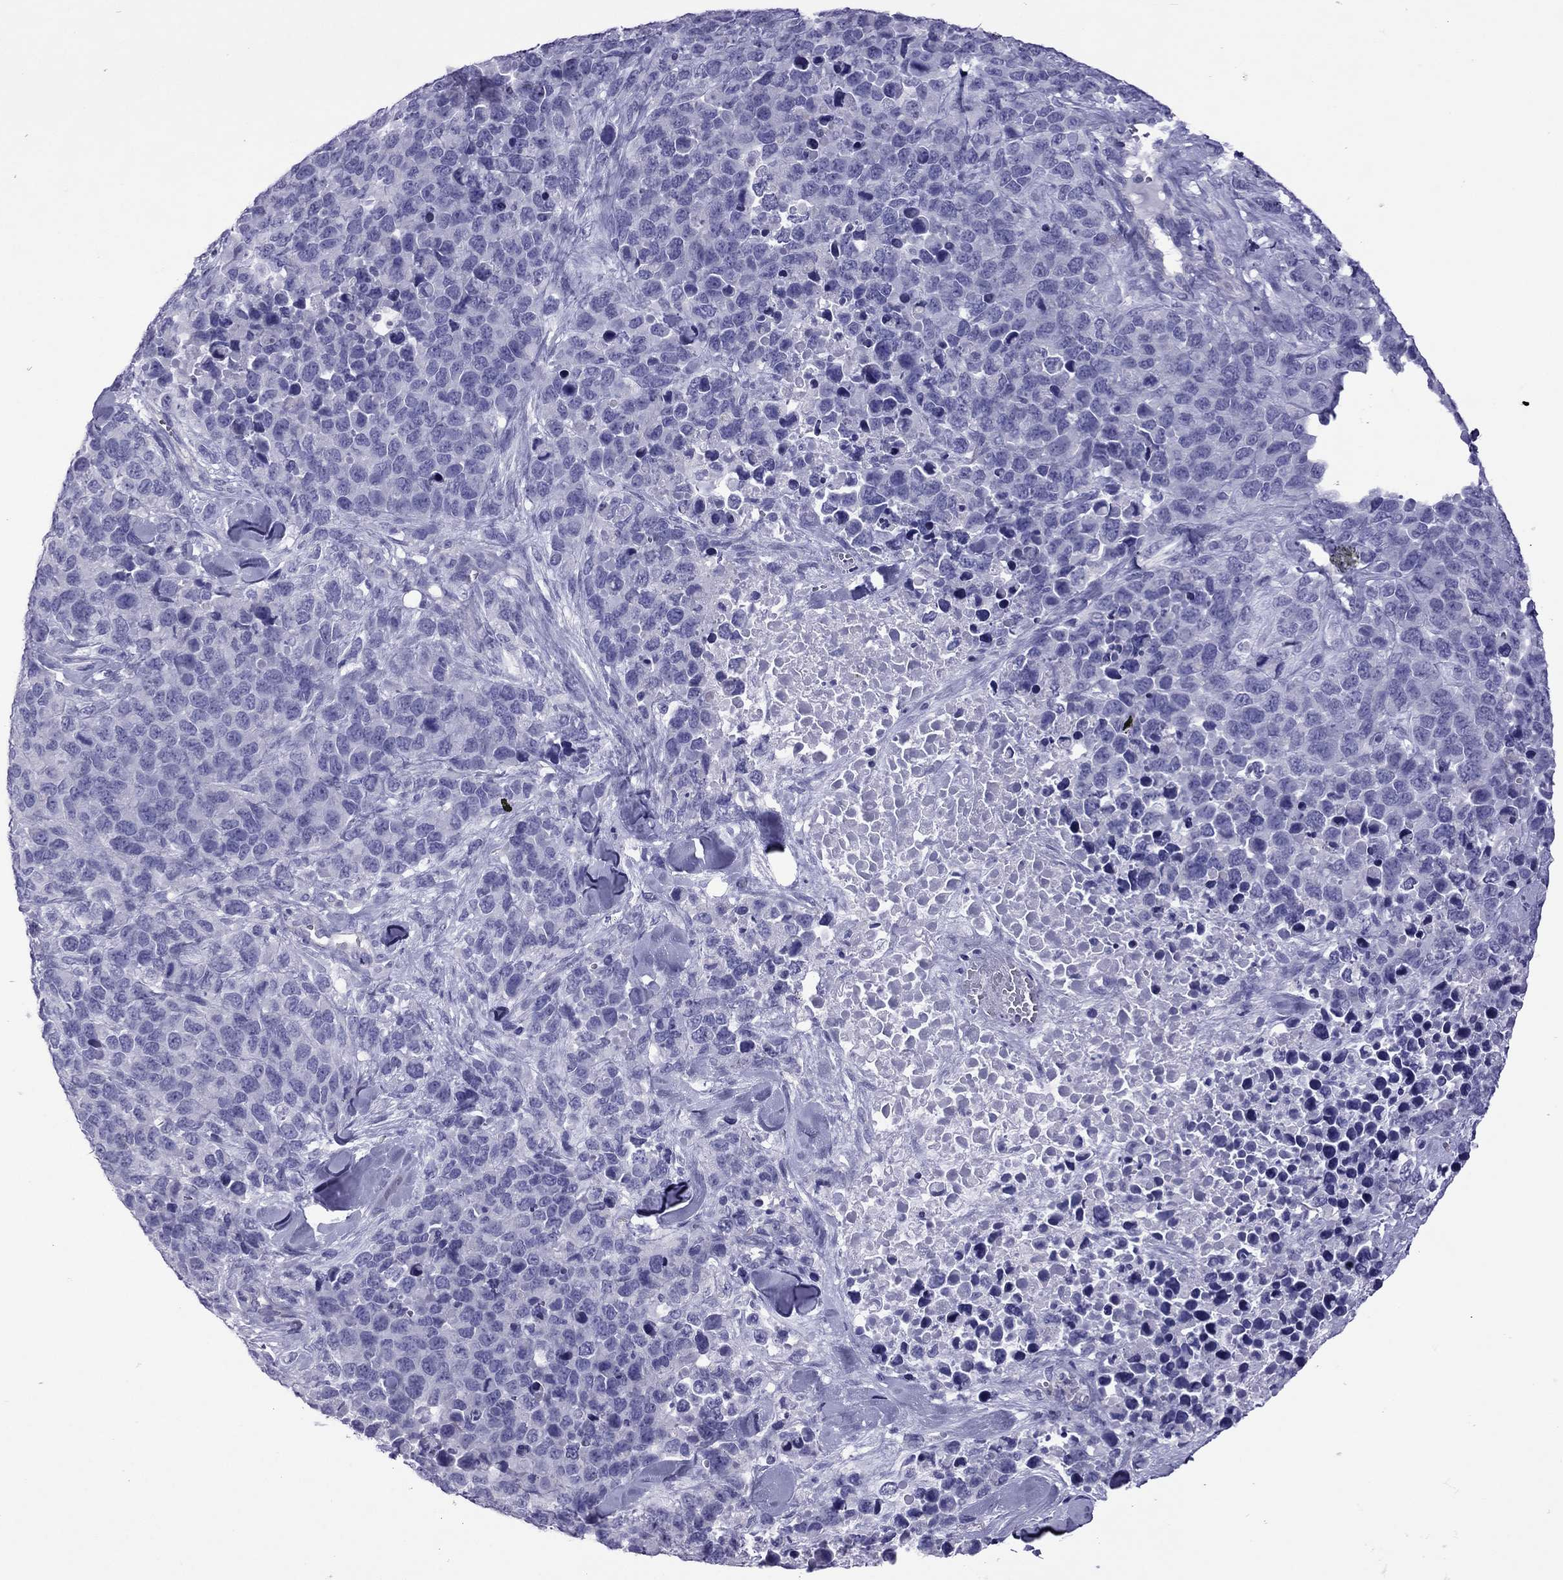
{"staining": {"intensity": "negative", "quantity": "none", "location": "none"}, "tissue": "melanoma", "cell_type": "Tumor cells", "image_type": "cancer", "snomed": [{"axis": "morphology", "description": "Malignant melanoma, Metastatic site"}, {"axis": "topography", "description": "Skin"}], "caption": "Micrograph shows no significant protein staining in tumor cells of malignant melanoma (metastatic site).", "gene": "MYL11", "patient": {"sex": "male", "age": 84}}